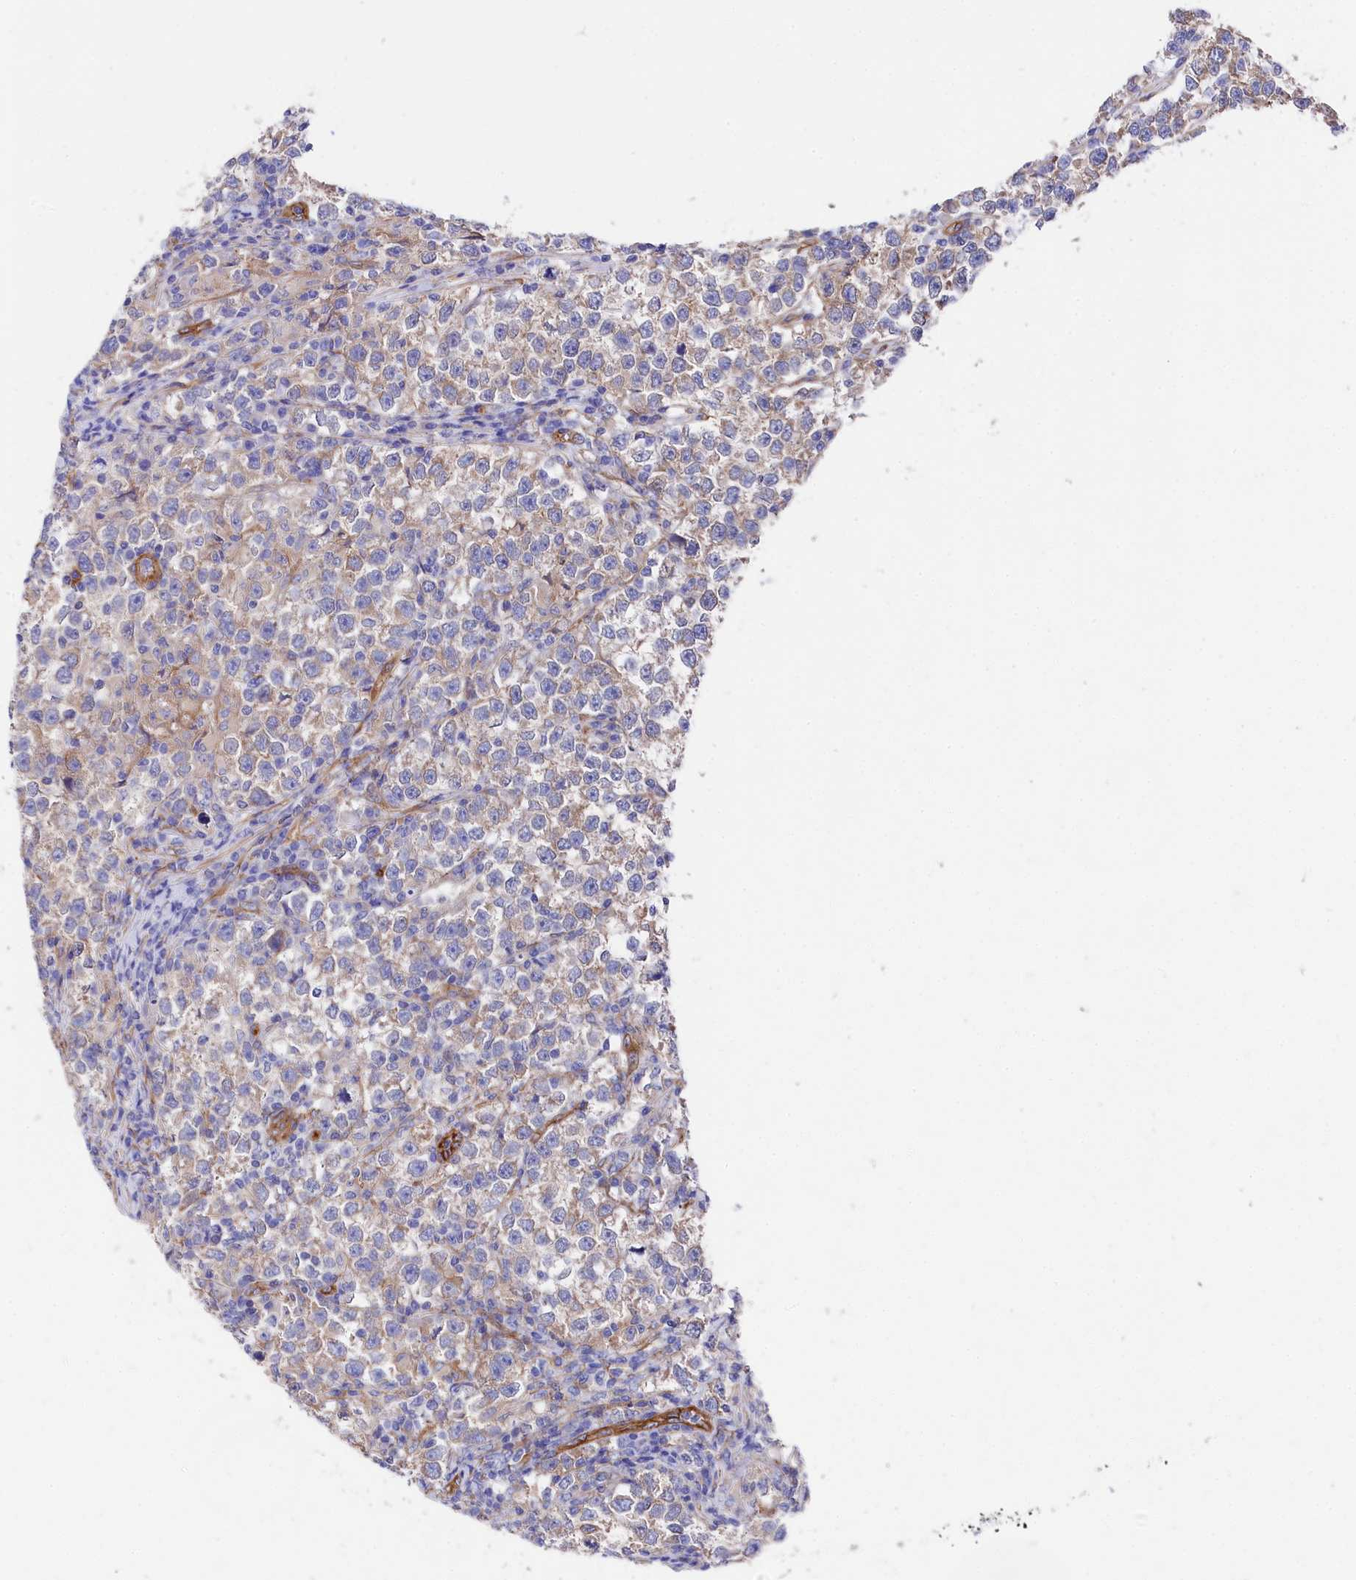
{"staining": {"intensity": "negative", "quantity": "none", "location": "none"}, "tissue": "testis cancer", "cell_type": "Tumor cells", "image_type": "cancer", "snomed": [{"axis": "morphology", "description": "Normal tissue, NOS"}, {"axis": "morphology", "description": "Seminoma, NOS"}, {"axis": "topography", "description": "Testis"}], "caption": "Tumor cells show no significant protein staining in testis cancer.", "gene": "TNKS1BP1", "patient": {"sex": "male", "age": 43}}